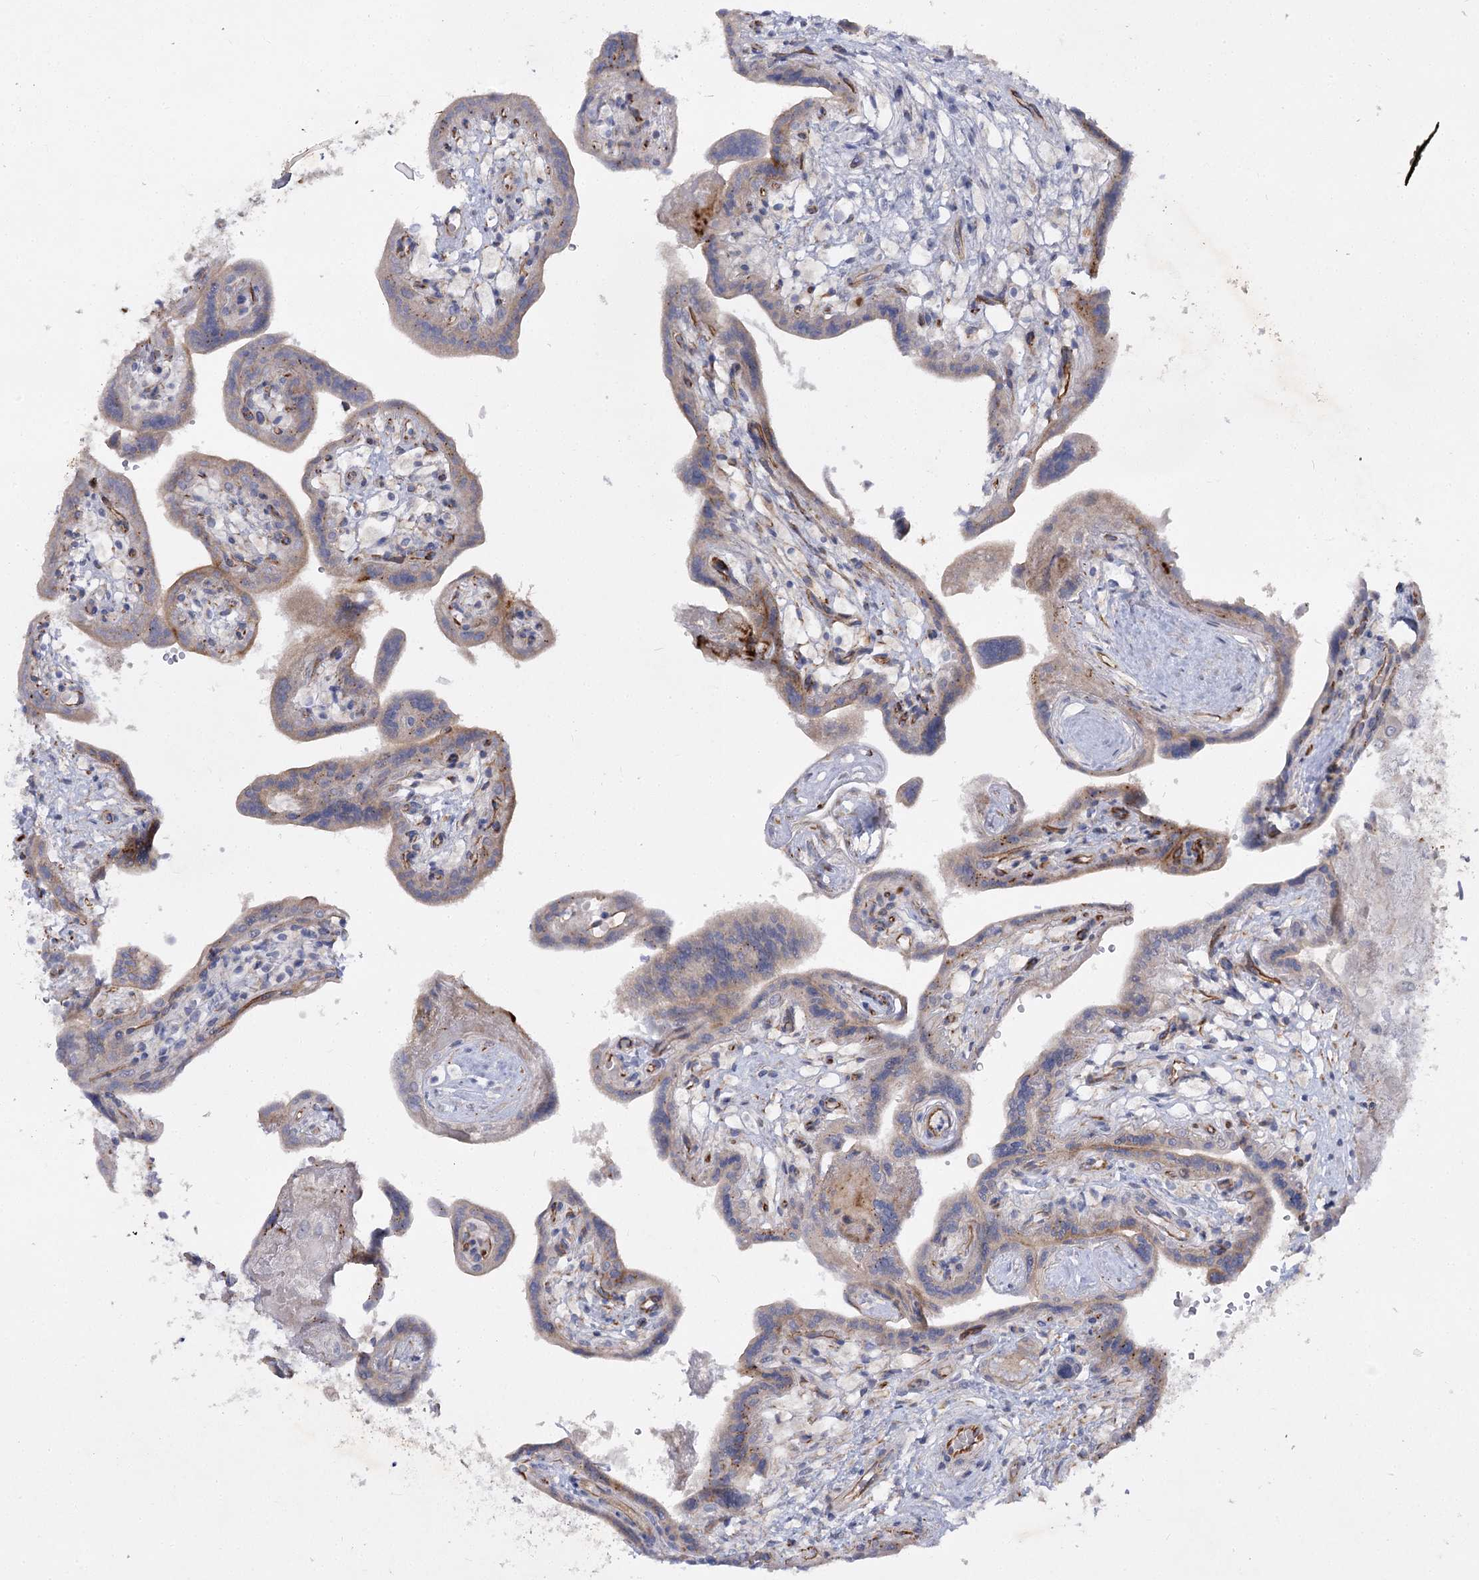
{"staining": {"intensity": "weak", "quantity": "25%-75%", "location": "cytoplasmic/membranous"}, "tissue": "placenta", "cell_type": "Trophoblastic cells", "image_type": "normal", "snomed": [{"axis": "morphology", "description": "Normal tissue, NOS"}, {"axis": "topography", "description": "Placenta"}], "caption": "This is an image of immunohistochemistry (IHC) staining of unremarkable placenta, which shows weak positivity in the cytoplasmic/membranous of trophoblastic cells.", "gene": "KIAA0825", "patient": {"sex": "female", "age": 37}}